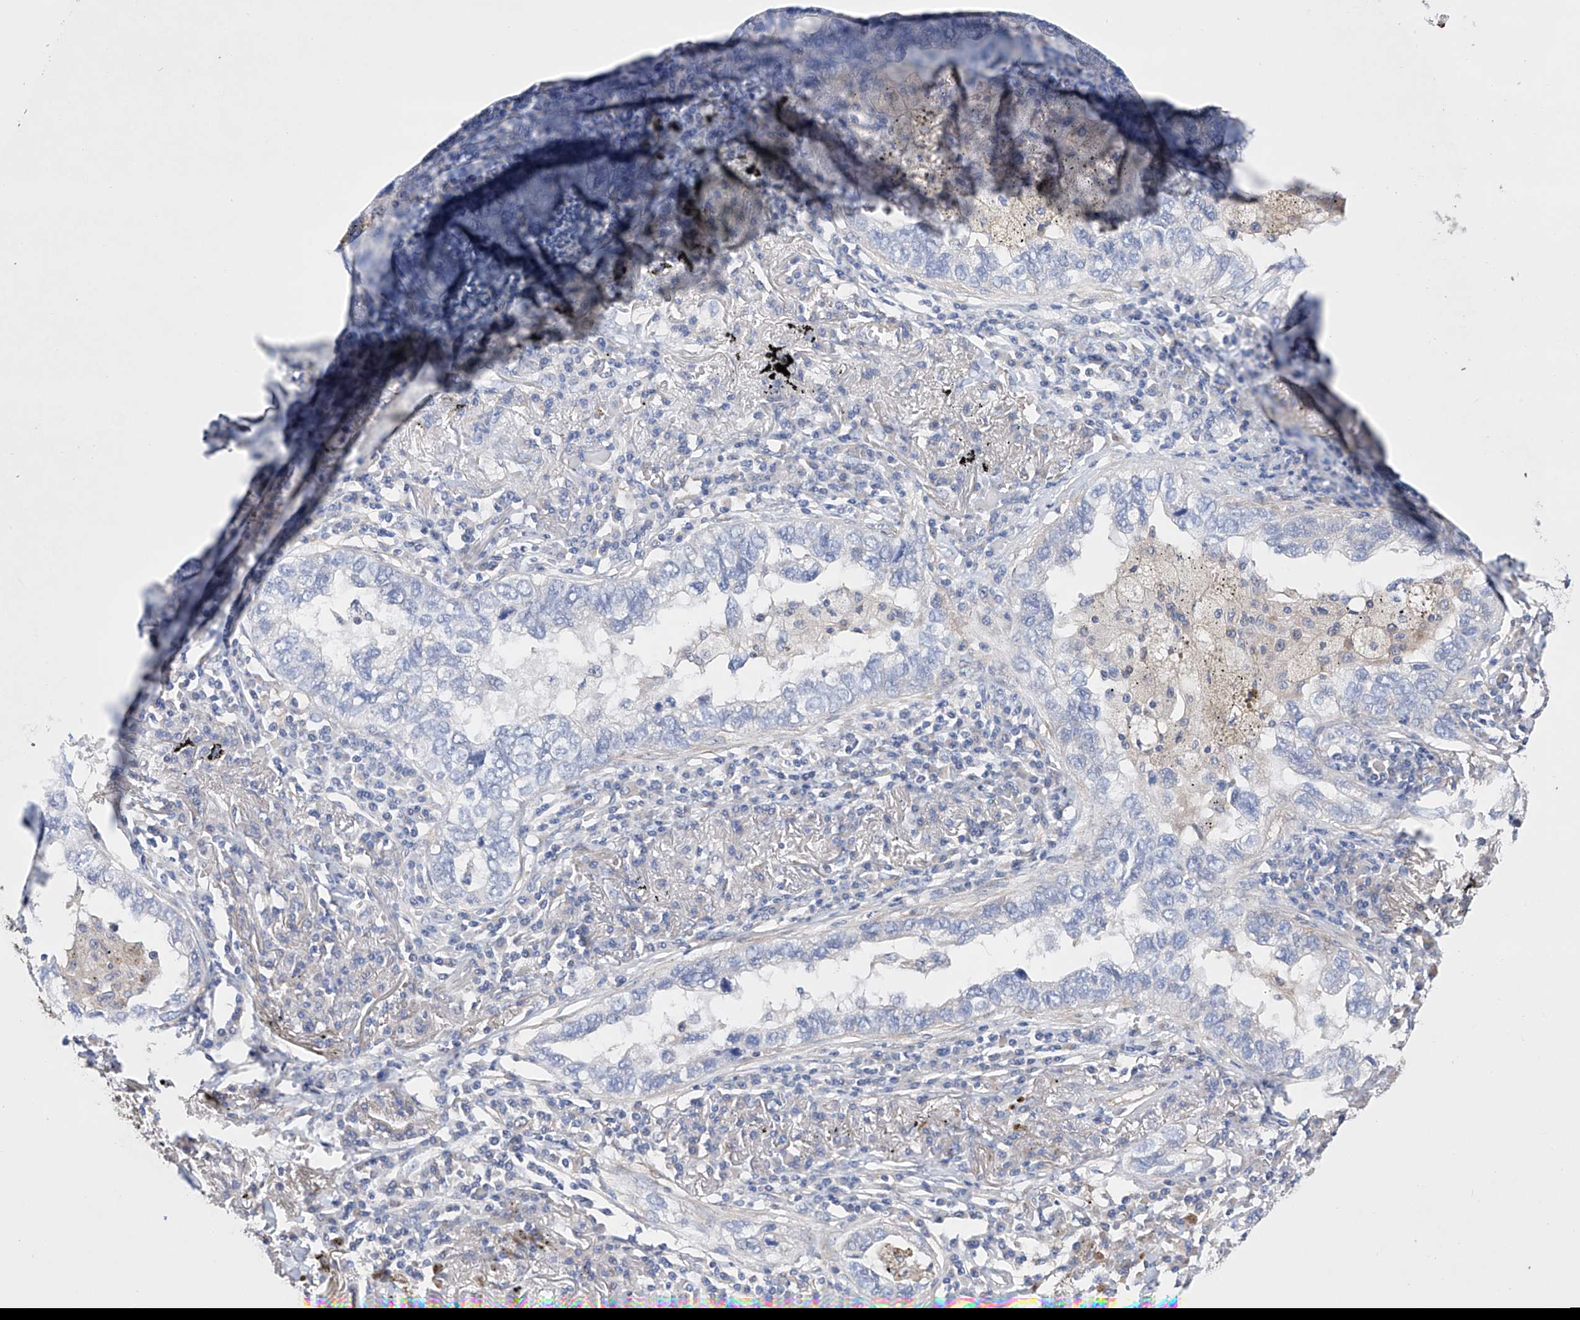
{"staining": {"intensity": "negative", "quantity": "none", "location": "none"}, "tissue": "lung cancer", "cell_type": "Tumor cells", "image_type": "cancer", "snomed": [{"axis": "morphology", "description": "Adenocarcinoma, NOS"}, {"axis": "topography", "description": "Lung"}], "caption": "Lung cancer was stained to show a protein in brown. There is no significant staining in tumor cells.", "gene": "AFG1L", "patient": {"sex": "male", "age": 65}}